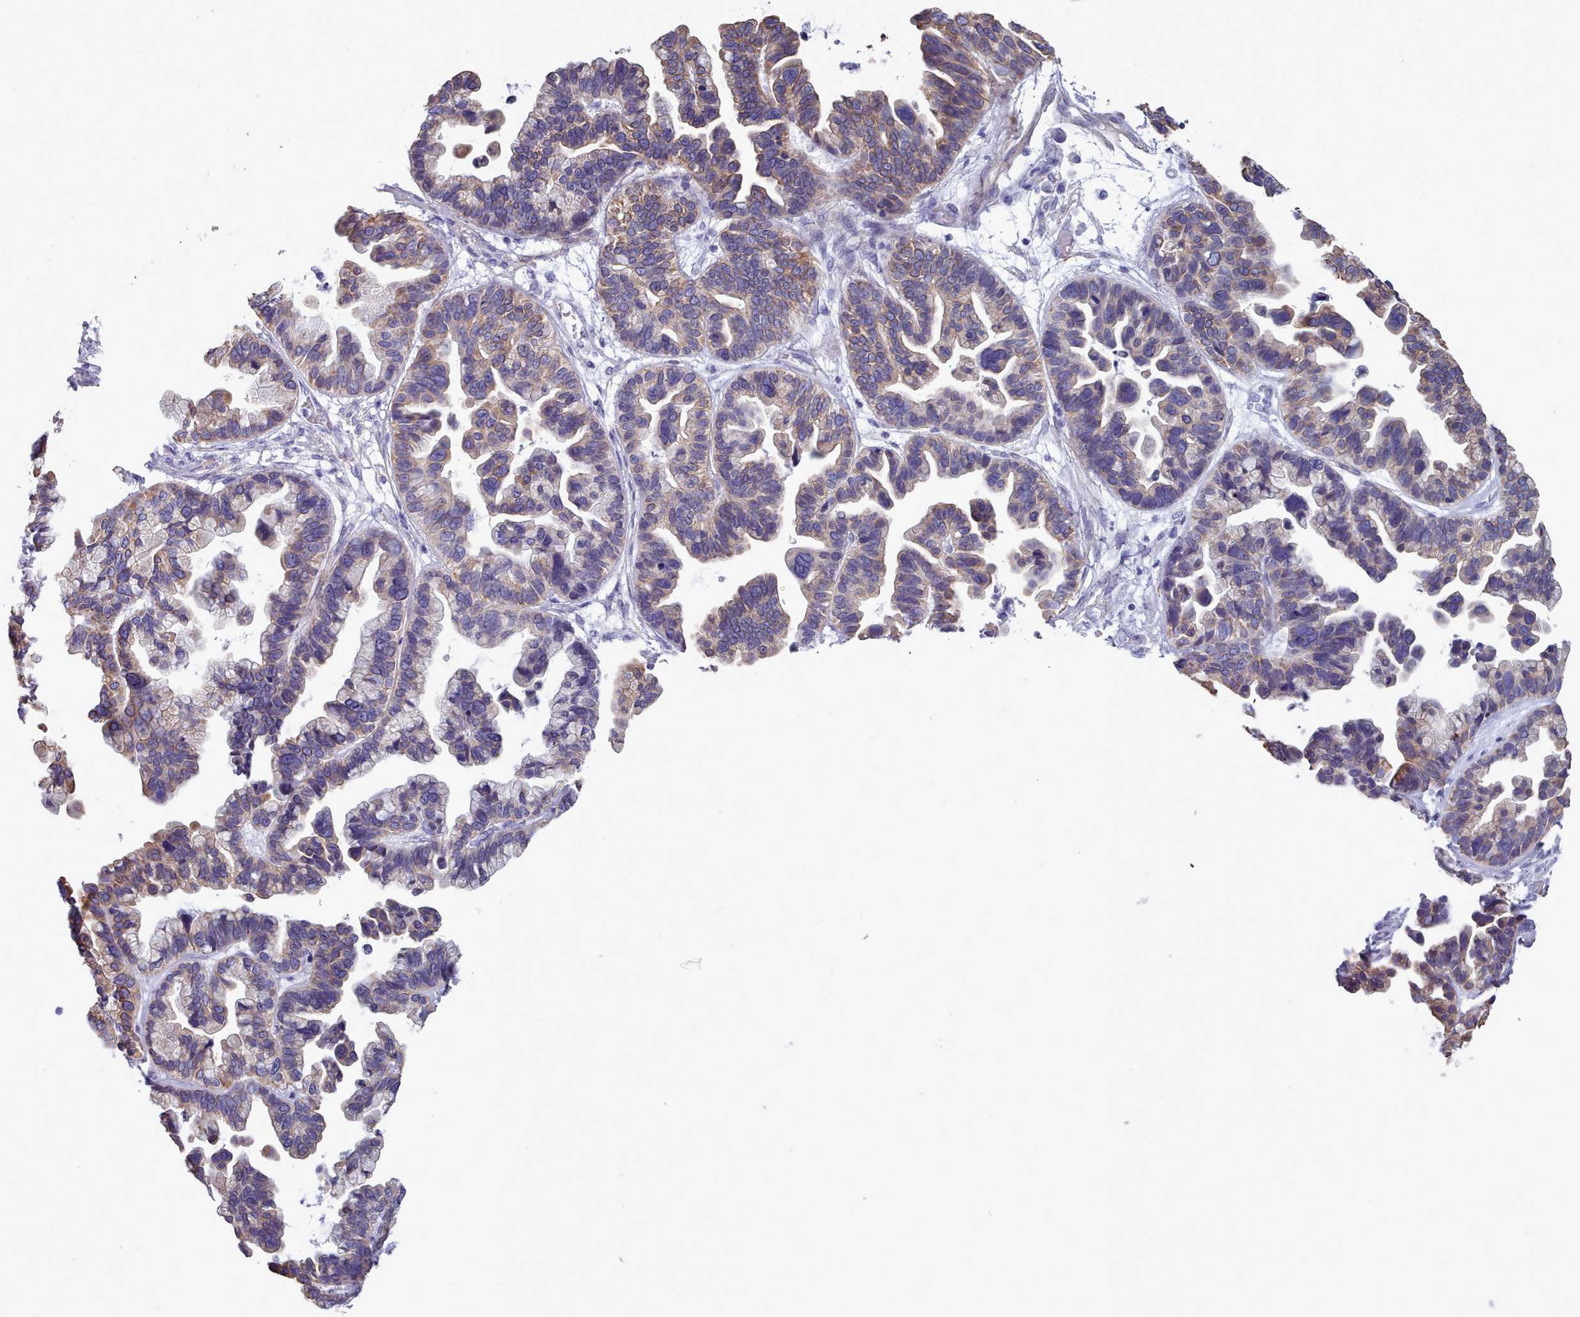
{"staining": {"intensity": "moderate", "quantity": "25%-75%", "location": "cytoplasmic/membranous"}, "tissue": "ovarian cancer", "cell_type": "Tumor cells", "image_type": "cancer", "snomed": [{"axis": "morphology", "description": "Cystadenocarcinoma, serous, NOS"}, {"axis": "topography", "description": "Ovary"}], "caption": "Immunohistochemical staining of human ovarian cancer (serous cystadenocarcinoma) exhibits medium levels of moderate cytoplasmic/membranous positivity in approximately 25%-75% of tumor cells. The staining was performed using DAB, with brown indicating positive protein expression. Nuclei are stained blue with hematoxylin.", "gene": "FPGS", "patient": {"sex": "female", "age": 56}}